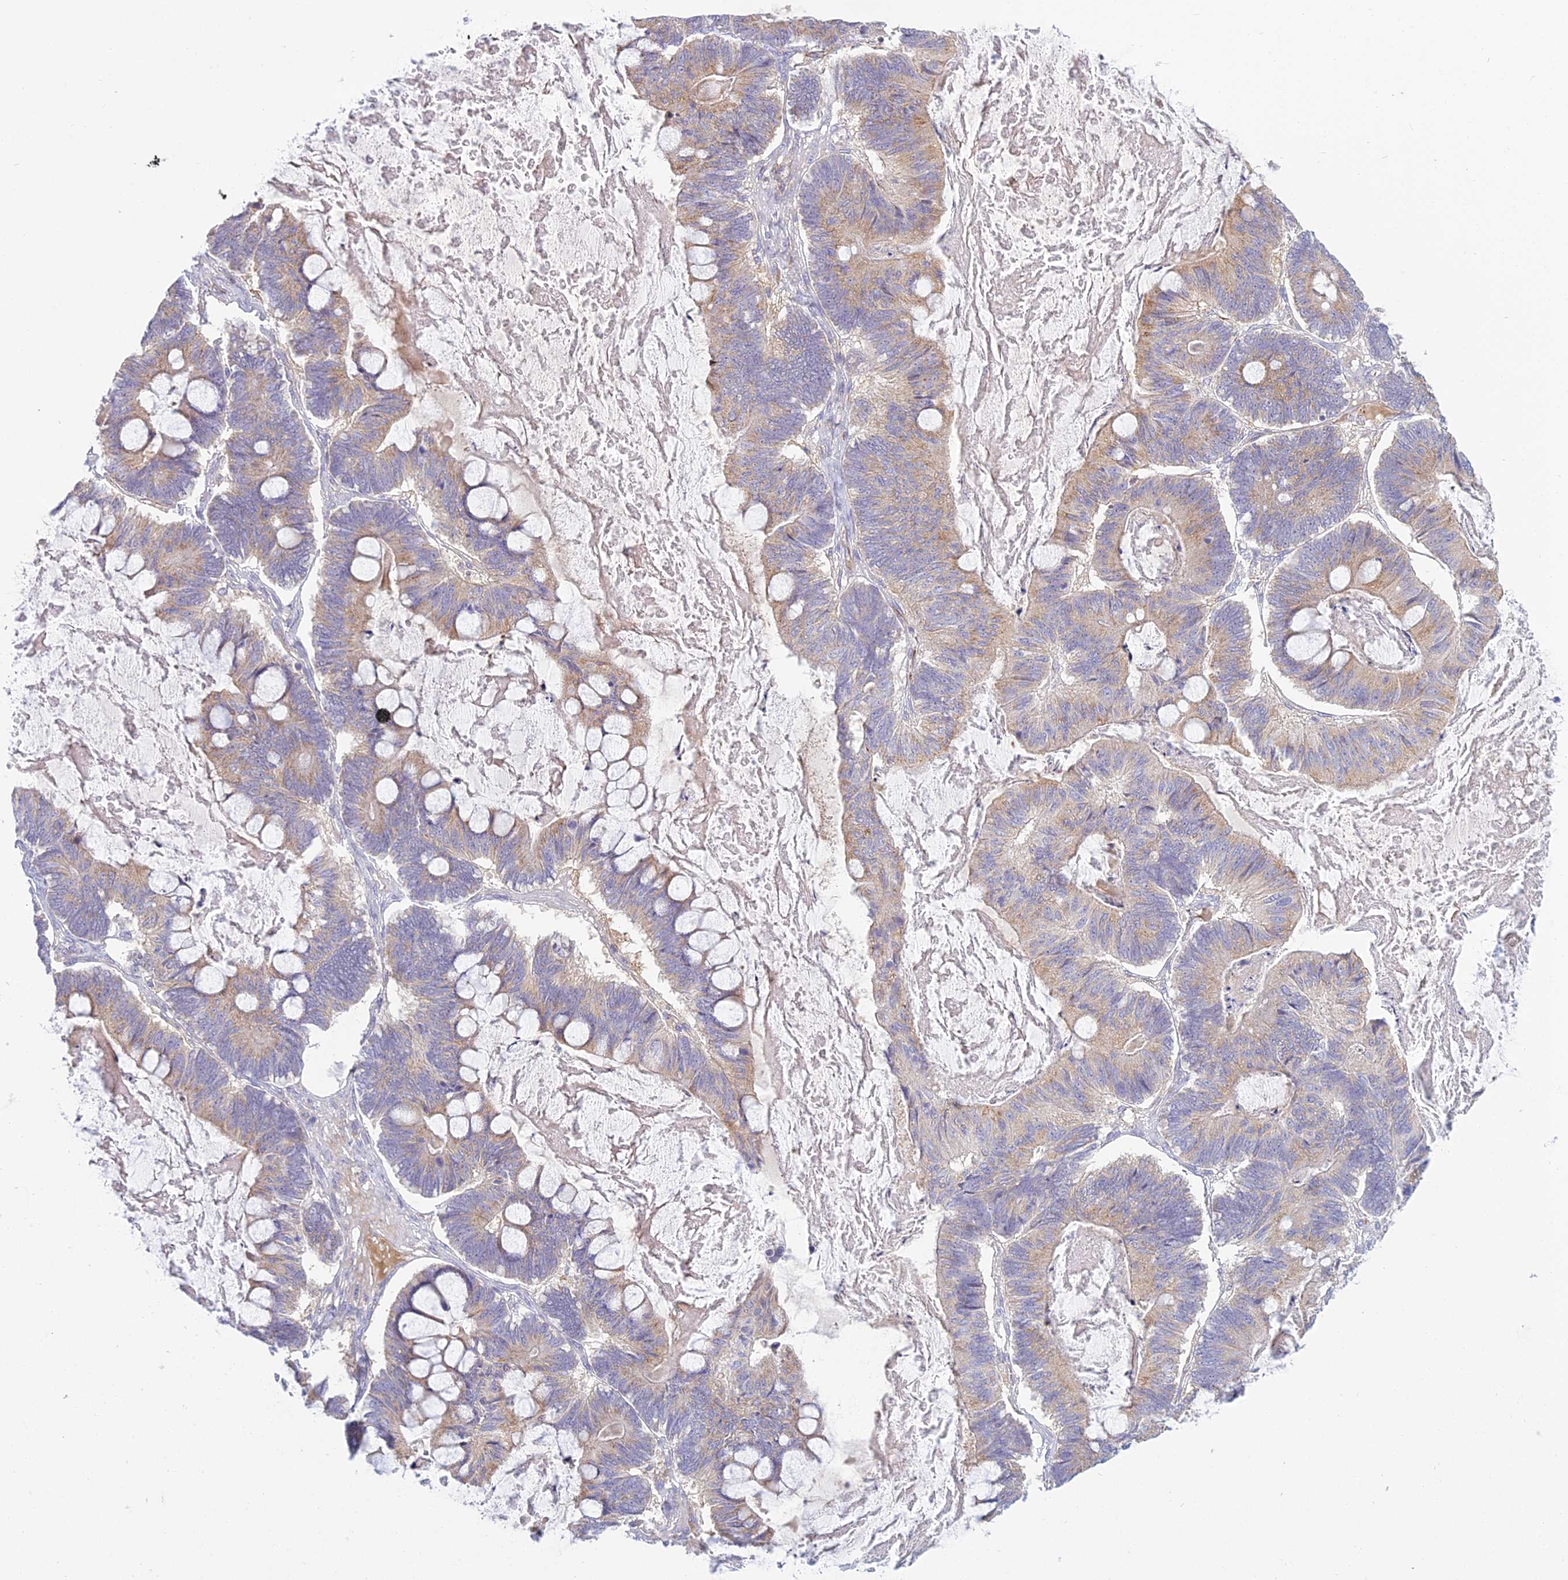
{"staining": {"intensity": "weak", "quantity": "25%-75%", "location": "cytoplasmic/membranous"}, "tissue": "ovarian cancer", "cell_type": "Tumor cells", "image_type": "cancer", "snomed": [{"axis": "morphology", "description": "Cystadenocarcinoma, mucinous, NOS"}, {"axis": "topography", "description": "Ovary"}], "caption": "DAB immunohistochemical staining of human ovarian cancer demonstrates weak cytoplasmic/membranous protein staining in approximately 25%-75% of tumor cells.", "gene": "DUS2", "patient": {"sex": "female", "age": 61}}